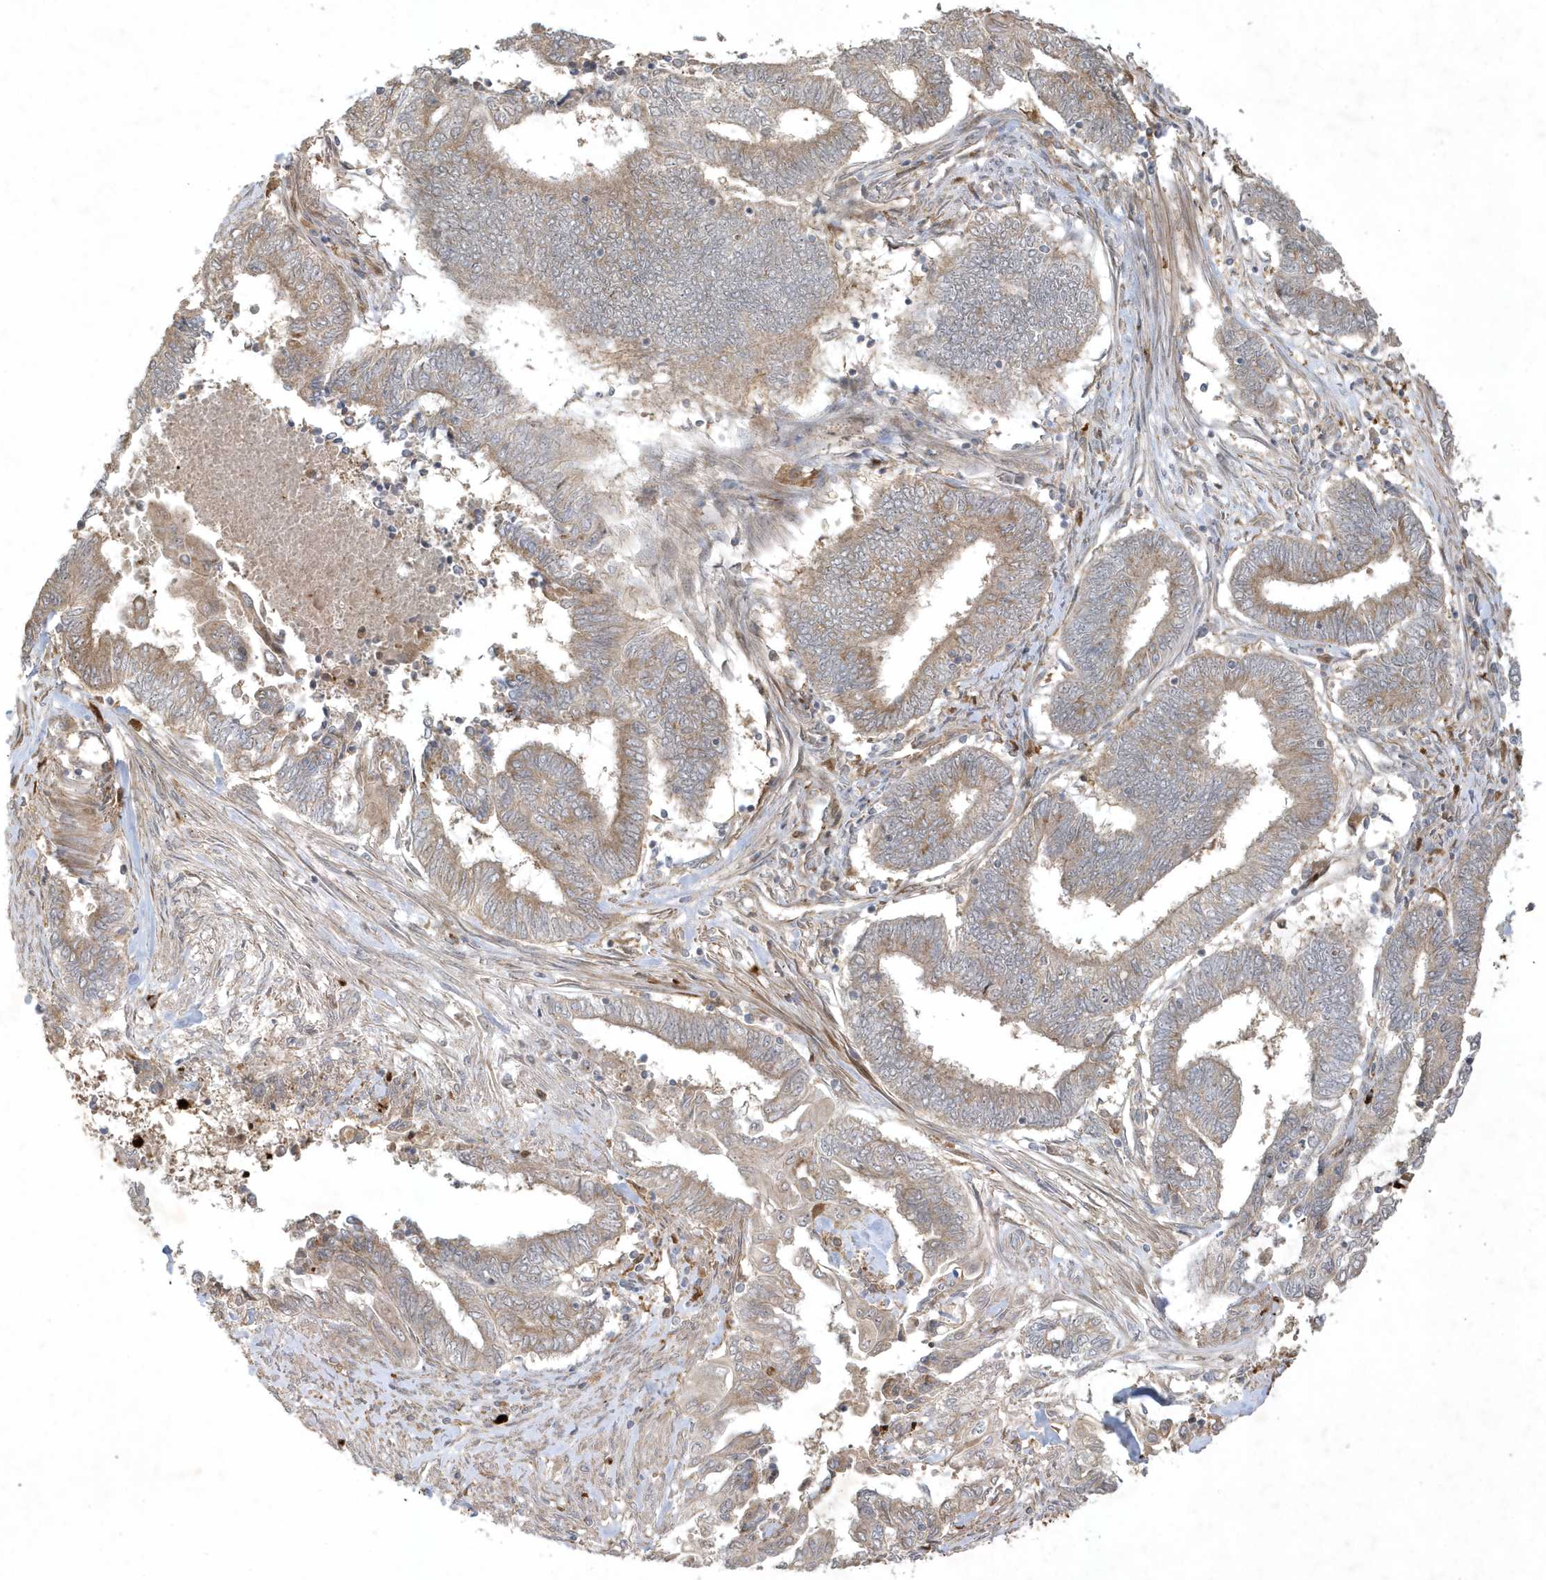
{"staining": {"intensity": "weak", "quantity": ">75%", "location": "cytoplasmic/membranous"}, "tissue": "endometrial cancer", "cell_type": "Tumor cells", "image_type": "cancer", "snomed": [{"axis": "morphology", "description": "Adenocarcinoma, NOS"}, {"axis": "topography", "description": "Uterus"}, {"axis": "topography", "description": "Endometrium"}], "caption": "Brown immunohistochemical staining in adenocarcinoma (endometrial) displays weak cytoplasmic/membranous staining in about >75% of tumor cells. (DAB IHC, brown staining for protein, blue staining for nuclei).", "gene": "IFT57", "patient": {"sex": "female", "age": 70}}